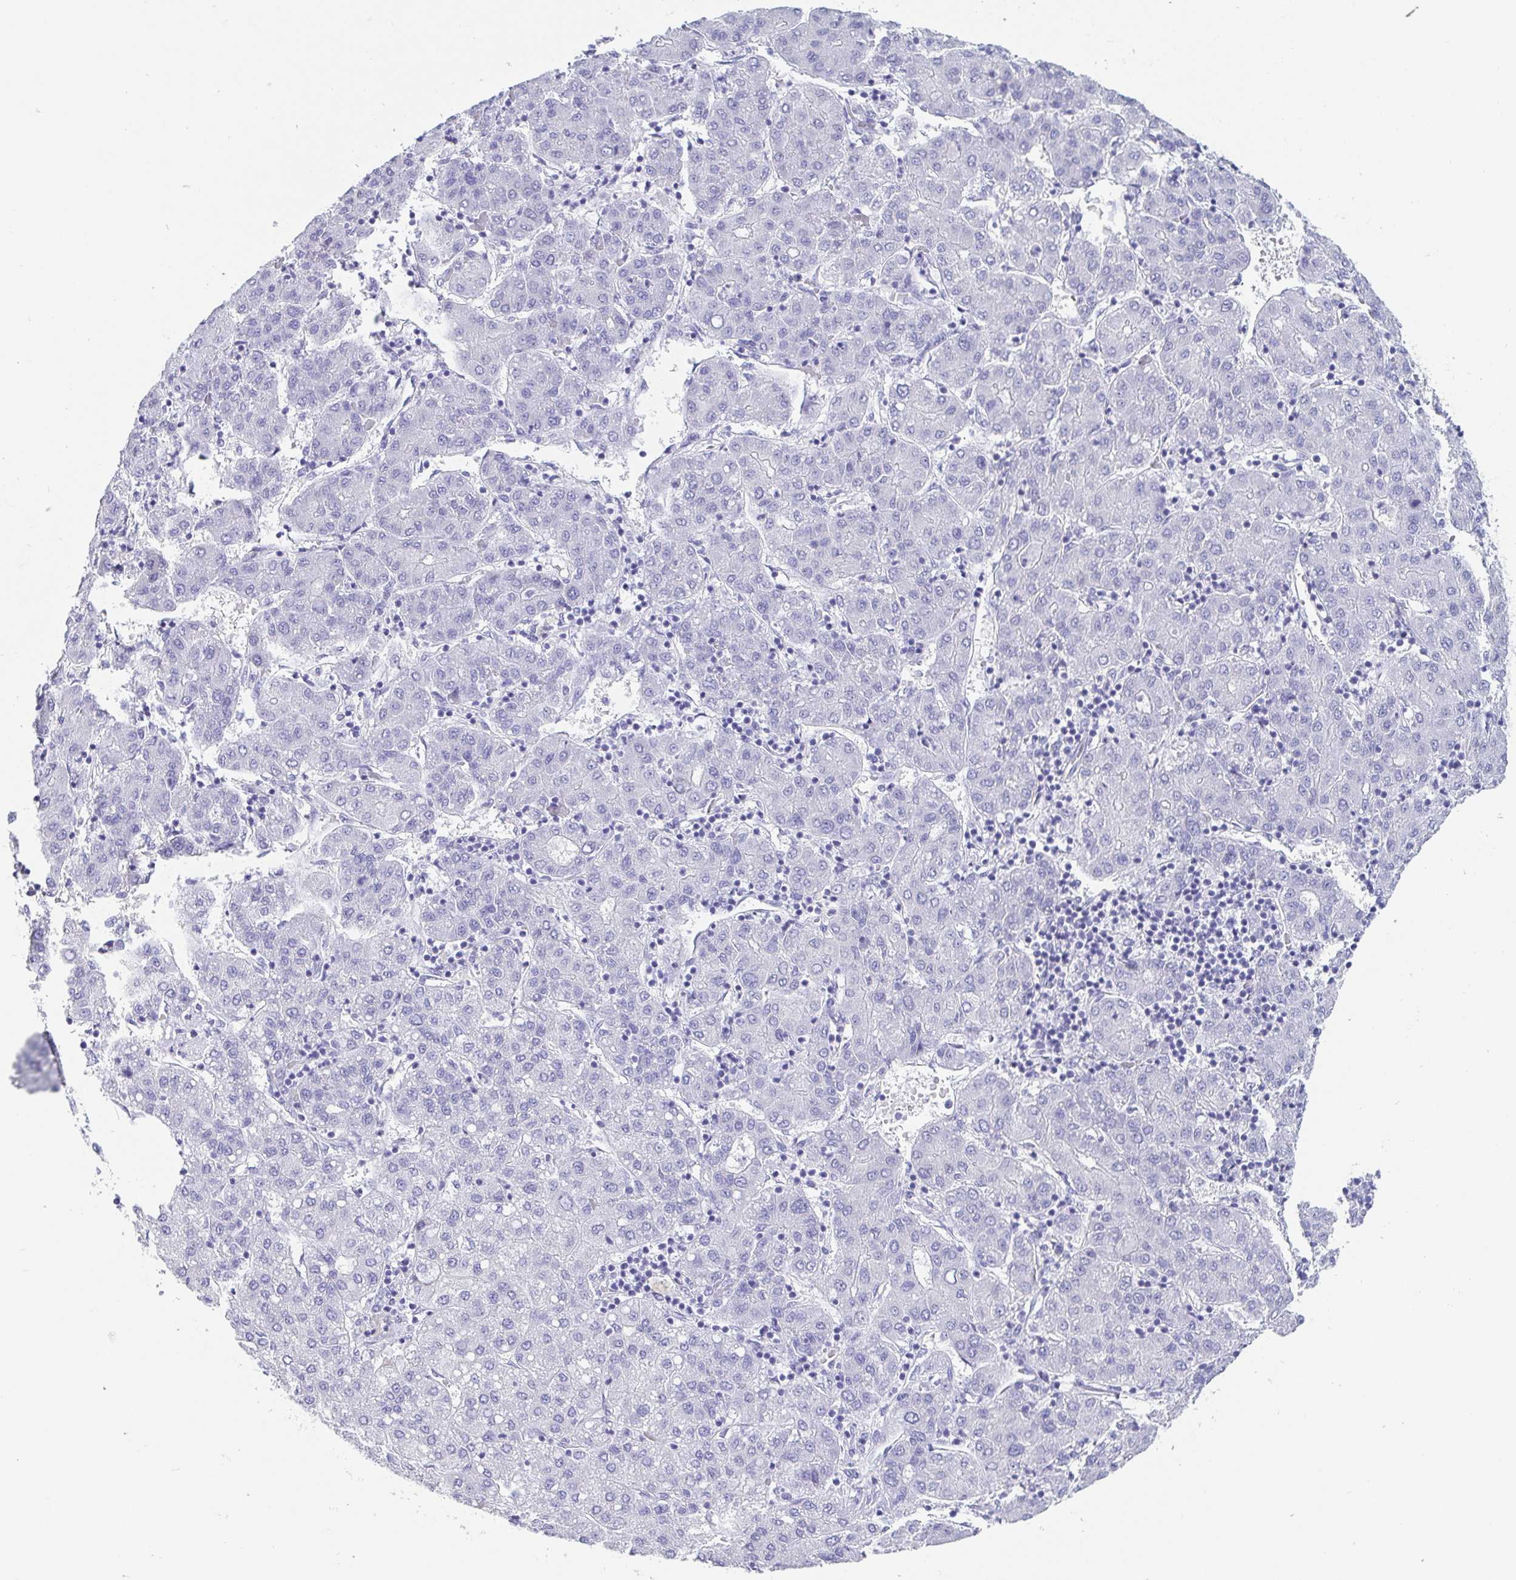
{"staining": {"intensity": "negative", "quantity": "none", "location": "none"}, "tissue": "liver cancer", "cell_type": "Tumor cells", "image_type": "cancer", "snomed": [{"axis": "morphology", "description": "Carcinoma, Hepatocellular, NOS"}, {"axis": "topography", "description": "Liver"}], "caption": "Micrograph shows no protein staining in tumor cells of hepatocellular carcinoma (liver) tissue. The staining was performed using DAB (3,3'-diaminobenzidine) to visualize the protein expression in brown, while the nuclei were stained in blue with hematoxylin (Magnification: 20x).", "gene": "SCGN", "patient": {"sex": "male", "age": 65}}